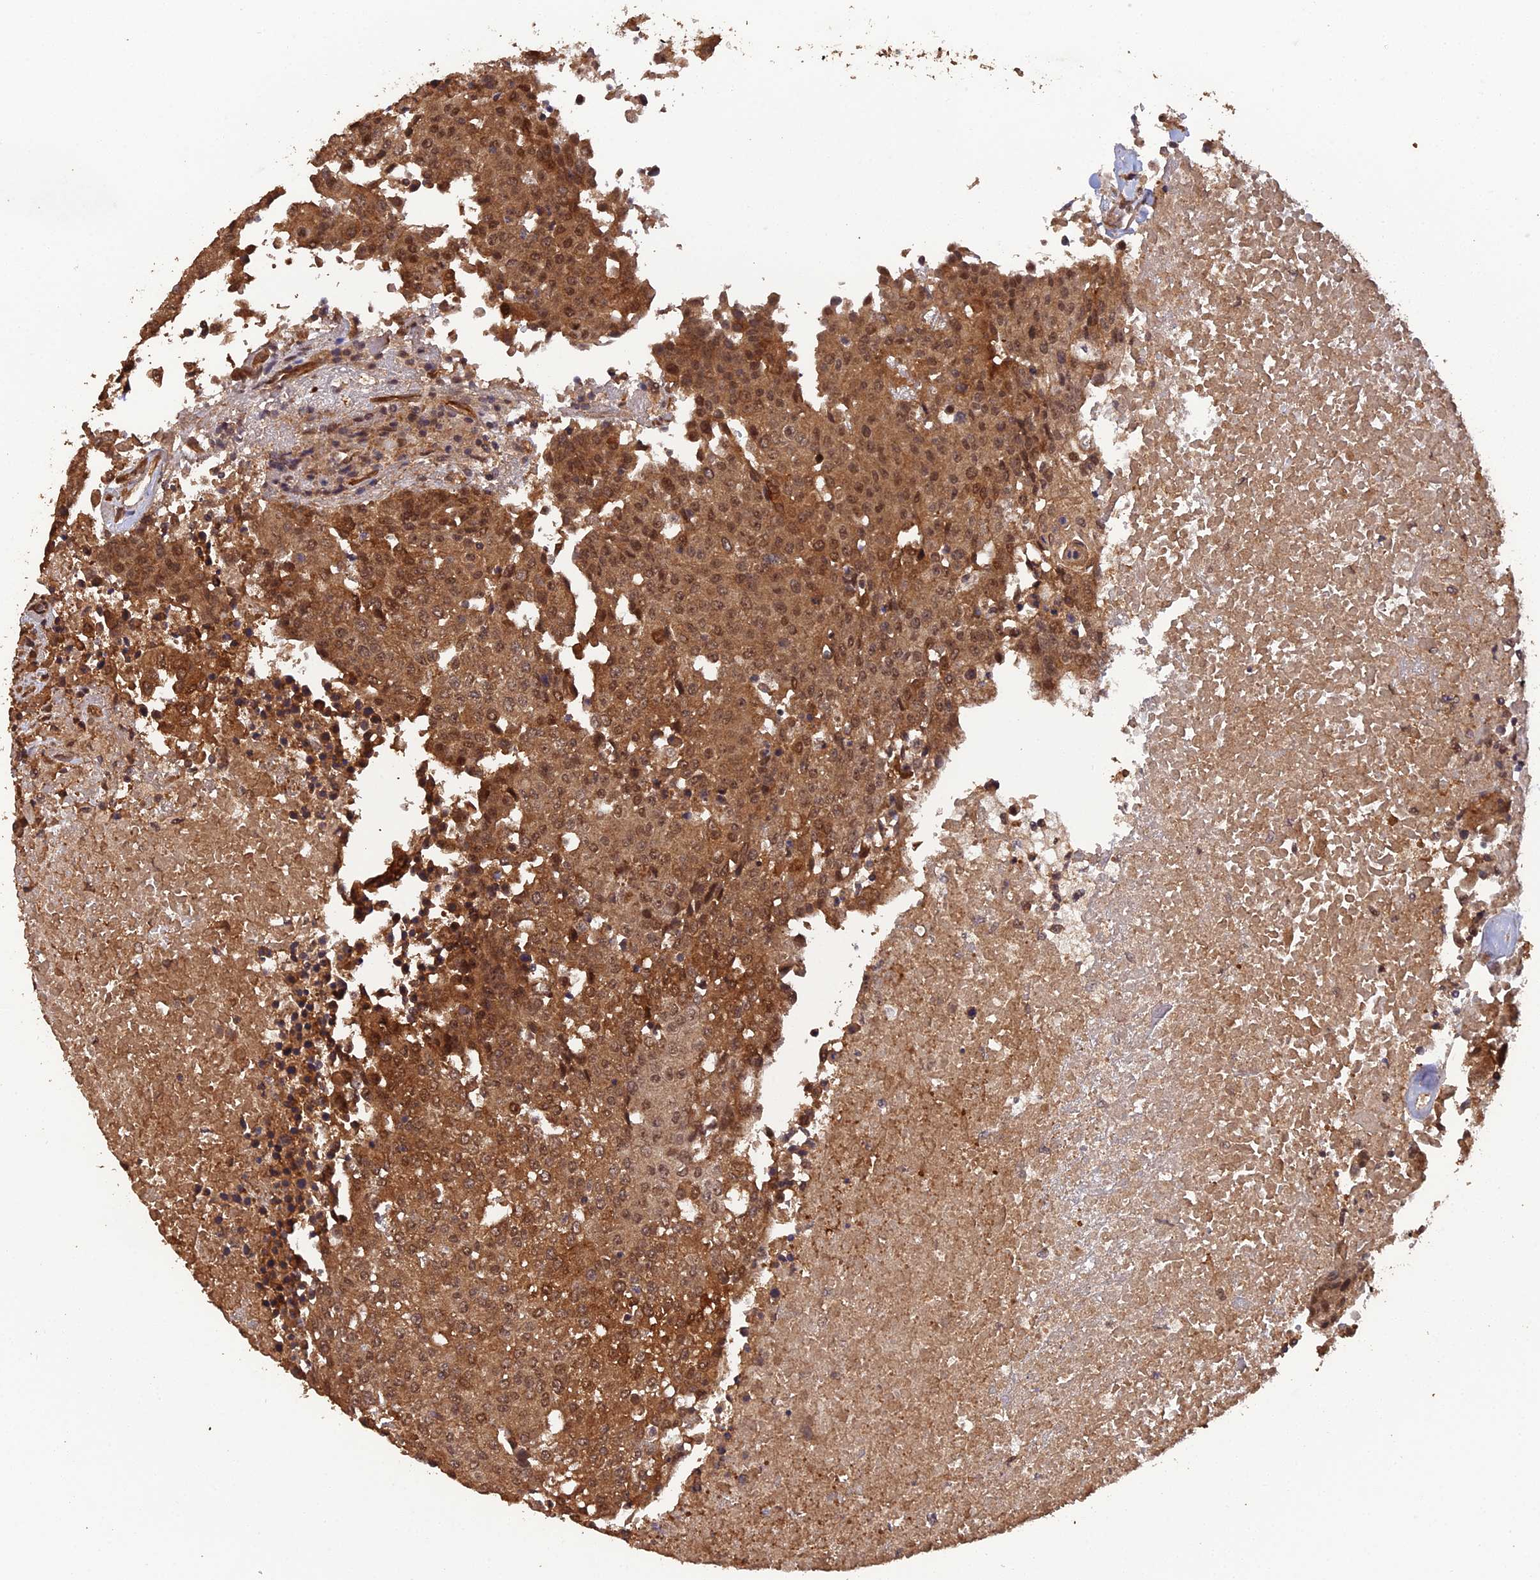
{"staining": {"intensity": "moderate", "quantity": ">75%", "location": "cytoplasmic/membranous,nuclear"}, "tissue": "urothelial cancer", "cell_type": "Tumor cells", "image_type": "cancer", "snomed": [{"axis": "morphology", "description": "Urothelial carcinoma, High grade"}, {"axis": "topography", "description": "Urinary bladder"}], "caption": "Protein positivity by immunohistochemistry (IHC) reveals moderate cytoplasmic/membranous and nuclear staining in approximately >75% of tumor cells in urothelial cancer.", "gene": "RALGAPA2", "patient": {"sex": "female", "age": 85}}